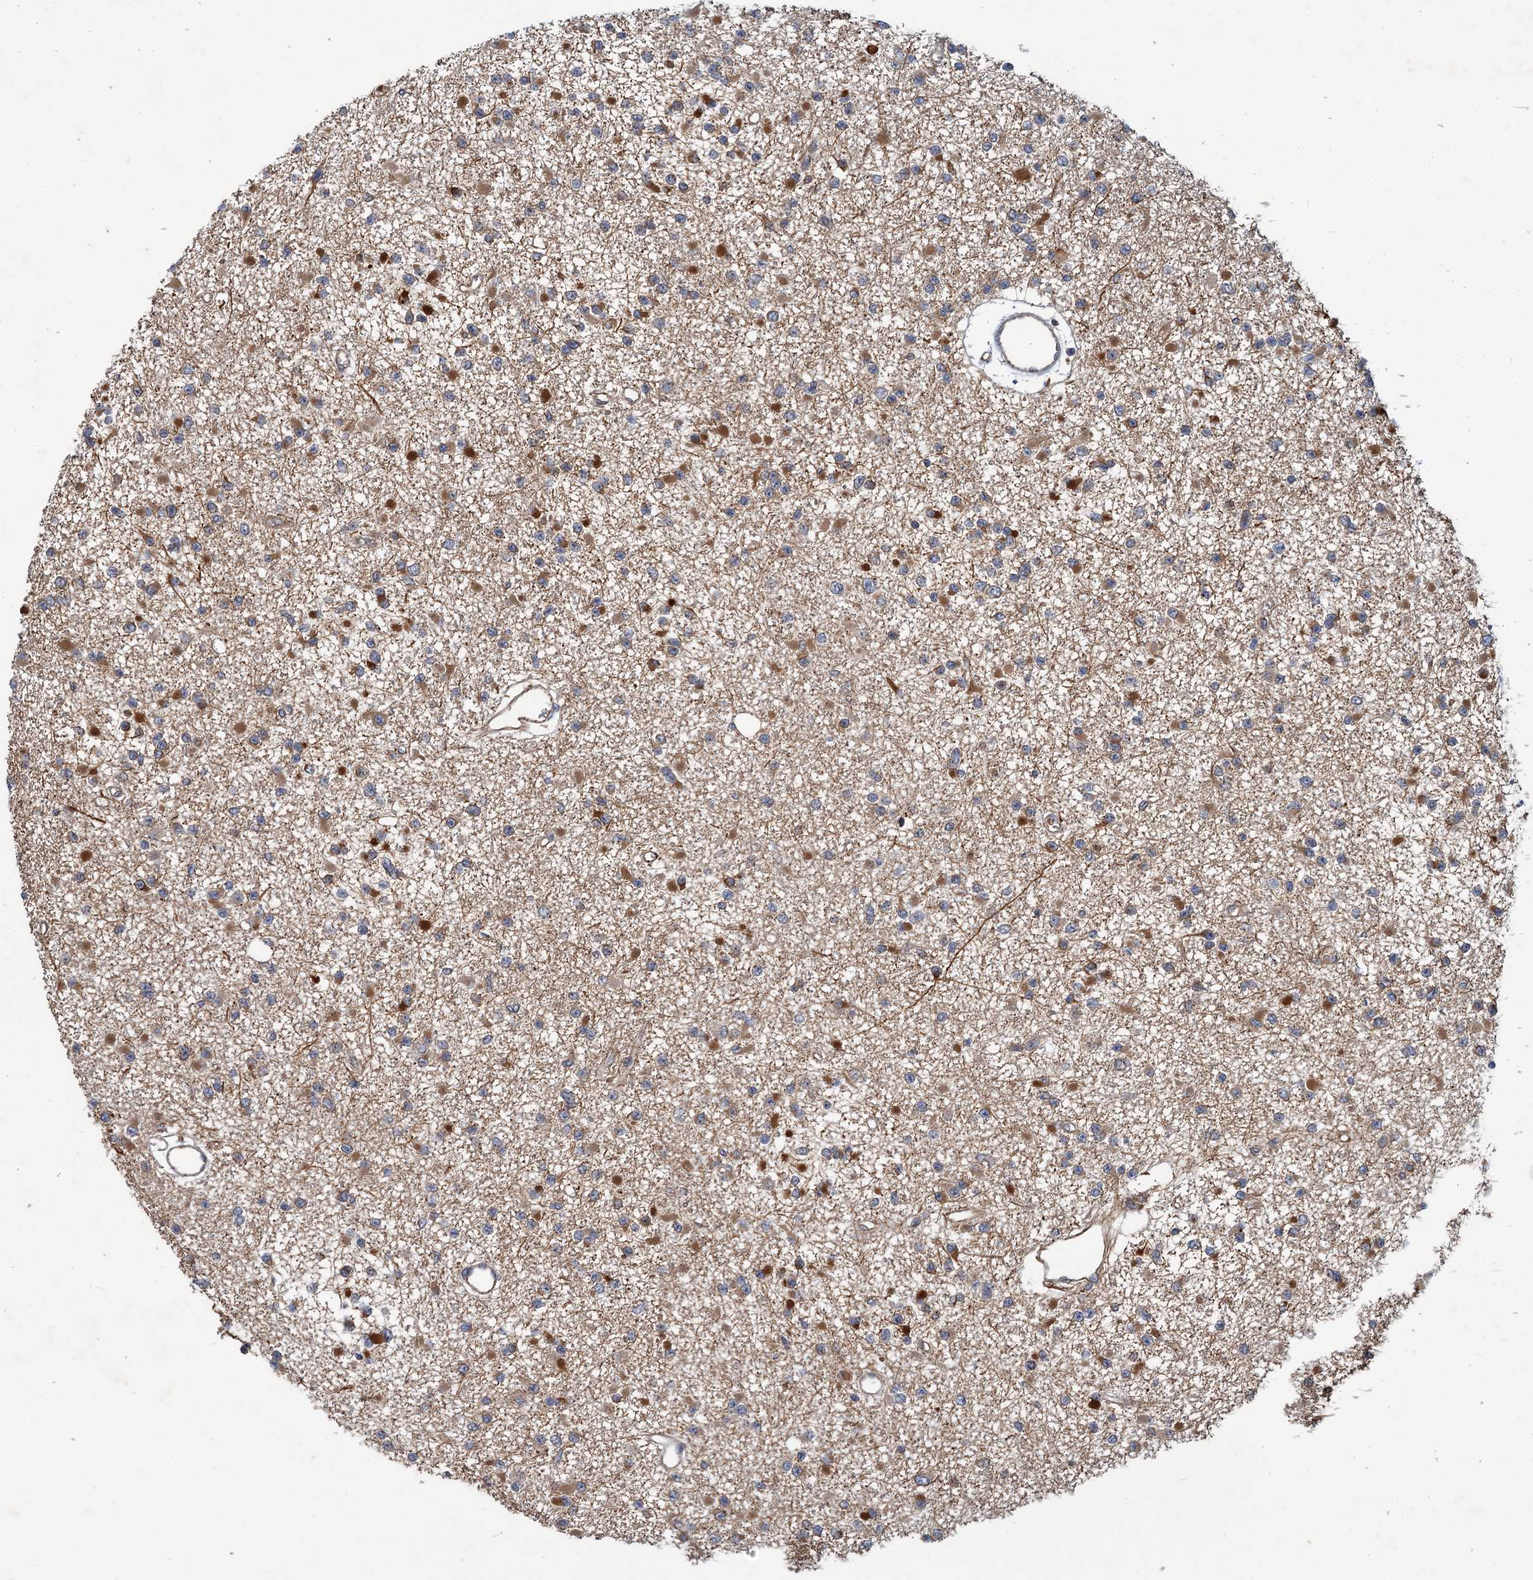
{"staining": {"intensity": "moderate", "quantity": "<25%", "location": "cytoplasmic/membranous"}, "tissue": "glioma", "cell_type": "Tumor cells", "image_type": "cancer", "snomed": [{"axis": "morphology", "description": "Glioma, malignant, Low grade"}, {"axis": "topography", "description": "Brain"}], "caption": "Immunohistochemistry image of glioma stained for a protein (brown), which displays low levels of moderate cytoplasmic/membranous expression in about <25% of tumor cells.", "gene": "PKN2", "patient": {"sex": "female", "age": 22}}